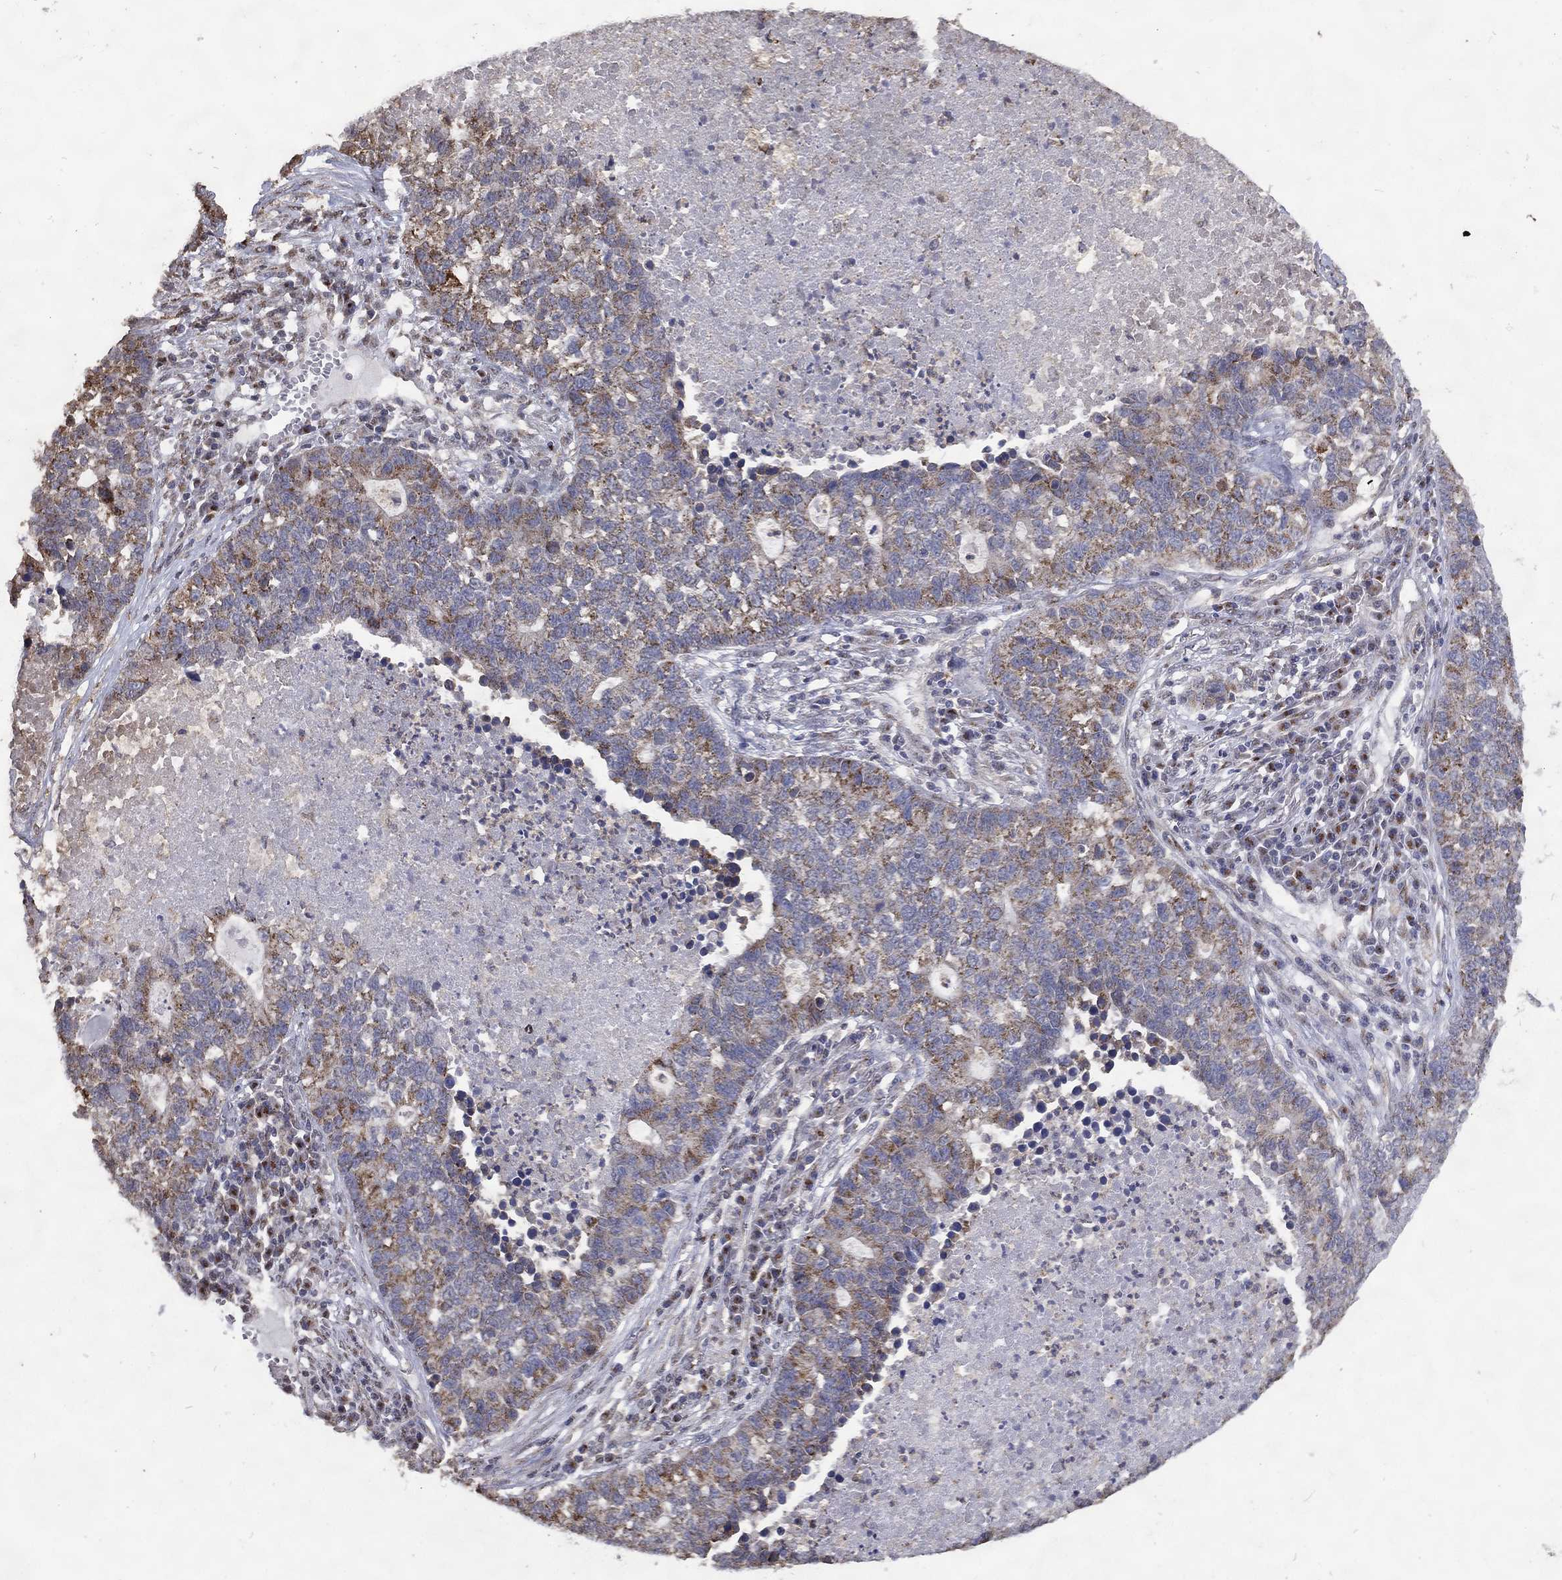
{"staining": {"intensity": "moderate", "quantity": "25%-75%", "location": "cytoplasmic/membranous"}, "tissue": "lung cancer", "cell_type": "Tumor cells", "image_type": "cancer", "snomed": [{"axis": "morphology", "description": "Adenocarcinoma, NOS"}, {"axis": "topography", "description": "Lung"}], "caption": "Protein staining of adenocarcinoma (lung) tissue demonstrates moderate cytoplasmic/membranous expression in about 25%-75% of tumor cells.", "gene": "GPR183", "patient": {"sex": "male", "age": 57}}